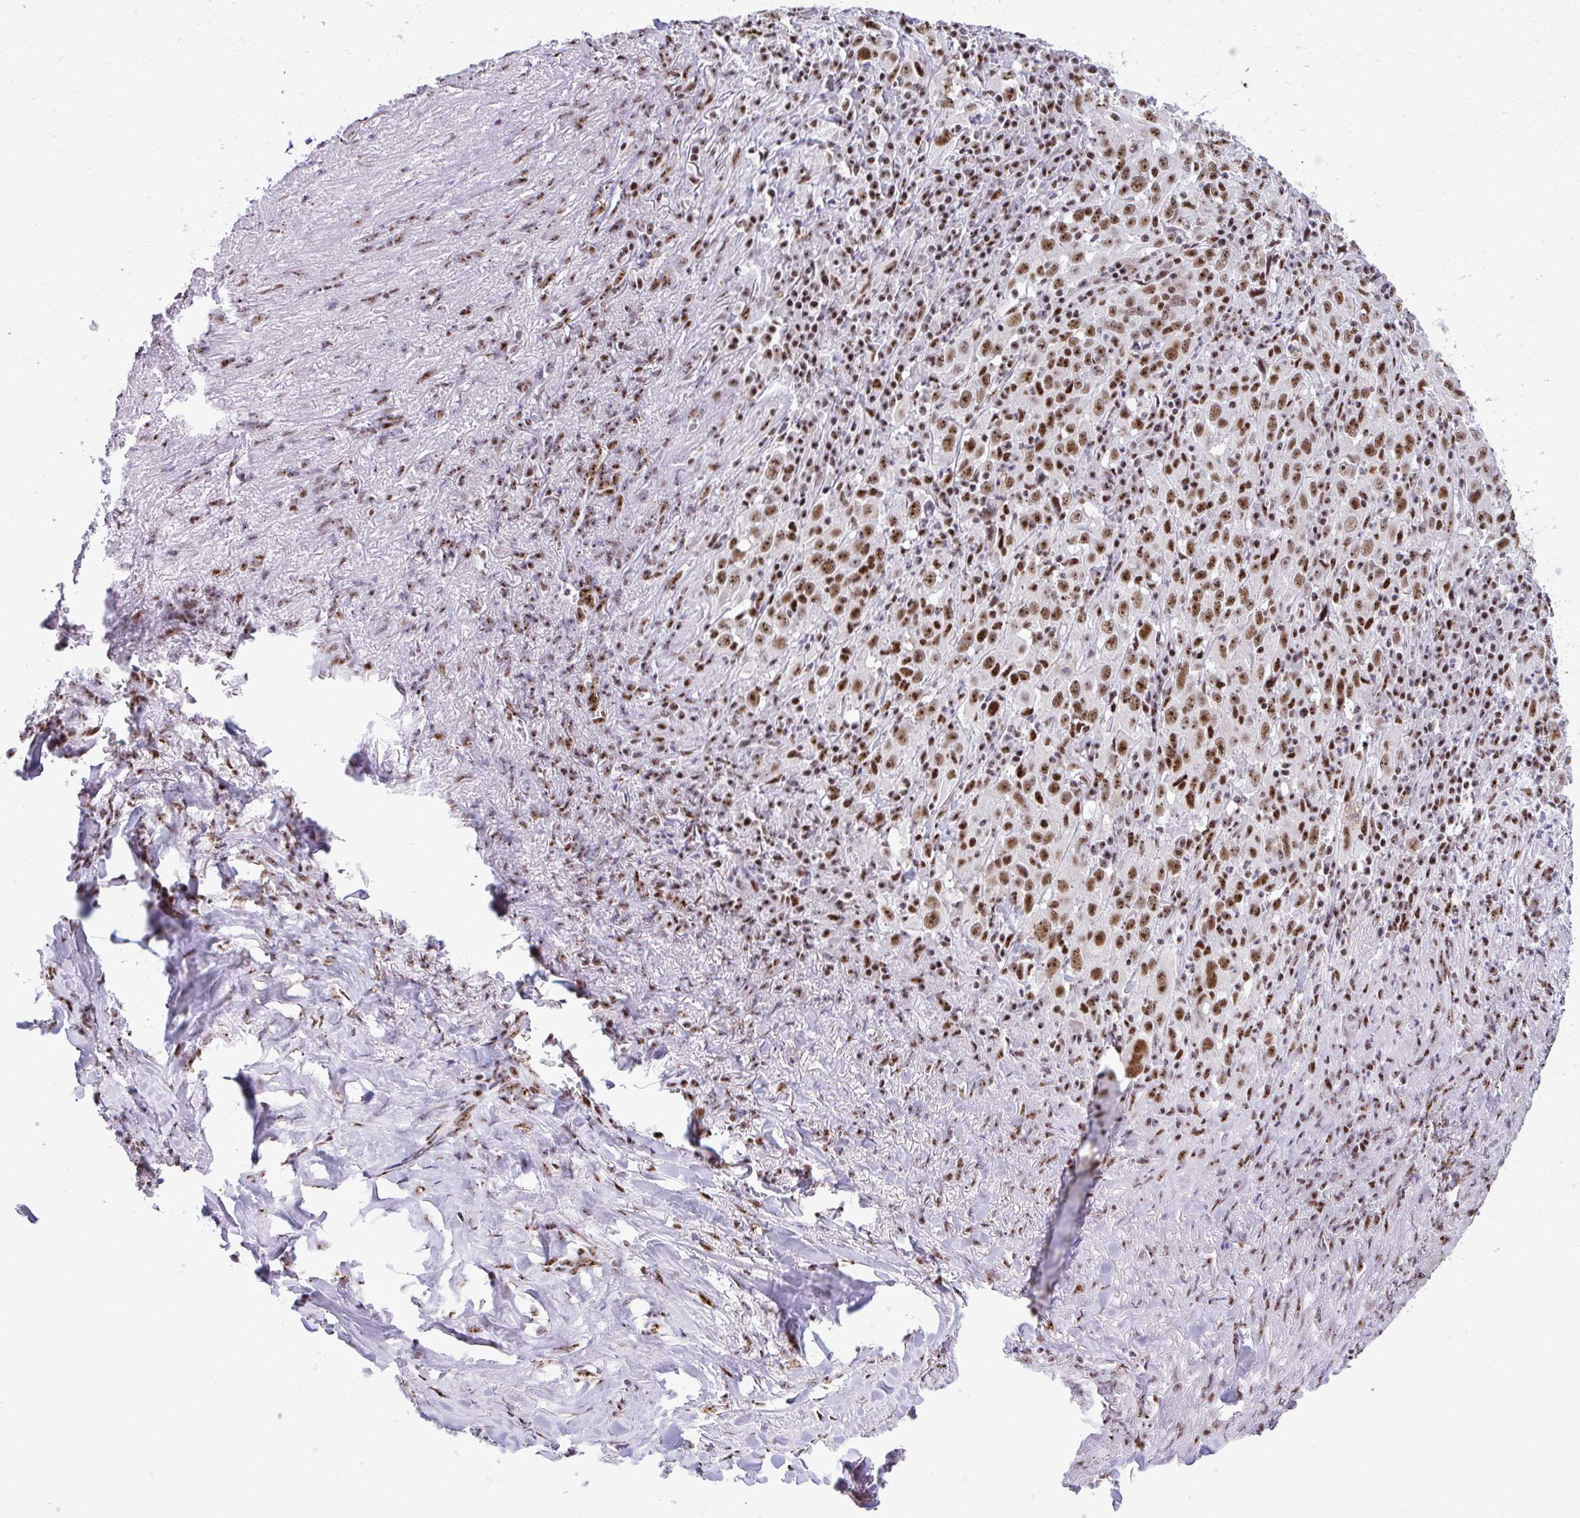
{"staining": {"intensity": "strong", "quantity": ">75%", "location": "nuclear"}, "tissue": "lung cancer", "cell_type": "Tumor cells", "image_type": "cancer", "snomed": [{"axis": "morphology", "description": "Adenocarcinoma, NOS"}, {"axis": "topography", "description": "Lung"}], "caption": "IHC micrograph of lung cancer (adenocarcinoma) stained for a protein (brown), which shows high levels of strong nuclear expression in approximately >75% of tumor cells.", "gene": "PELP1", "patient": {"sex": "male", "age": 67}}